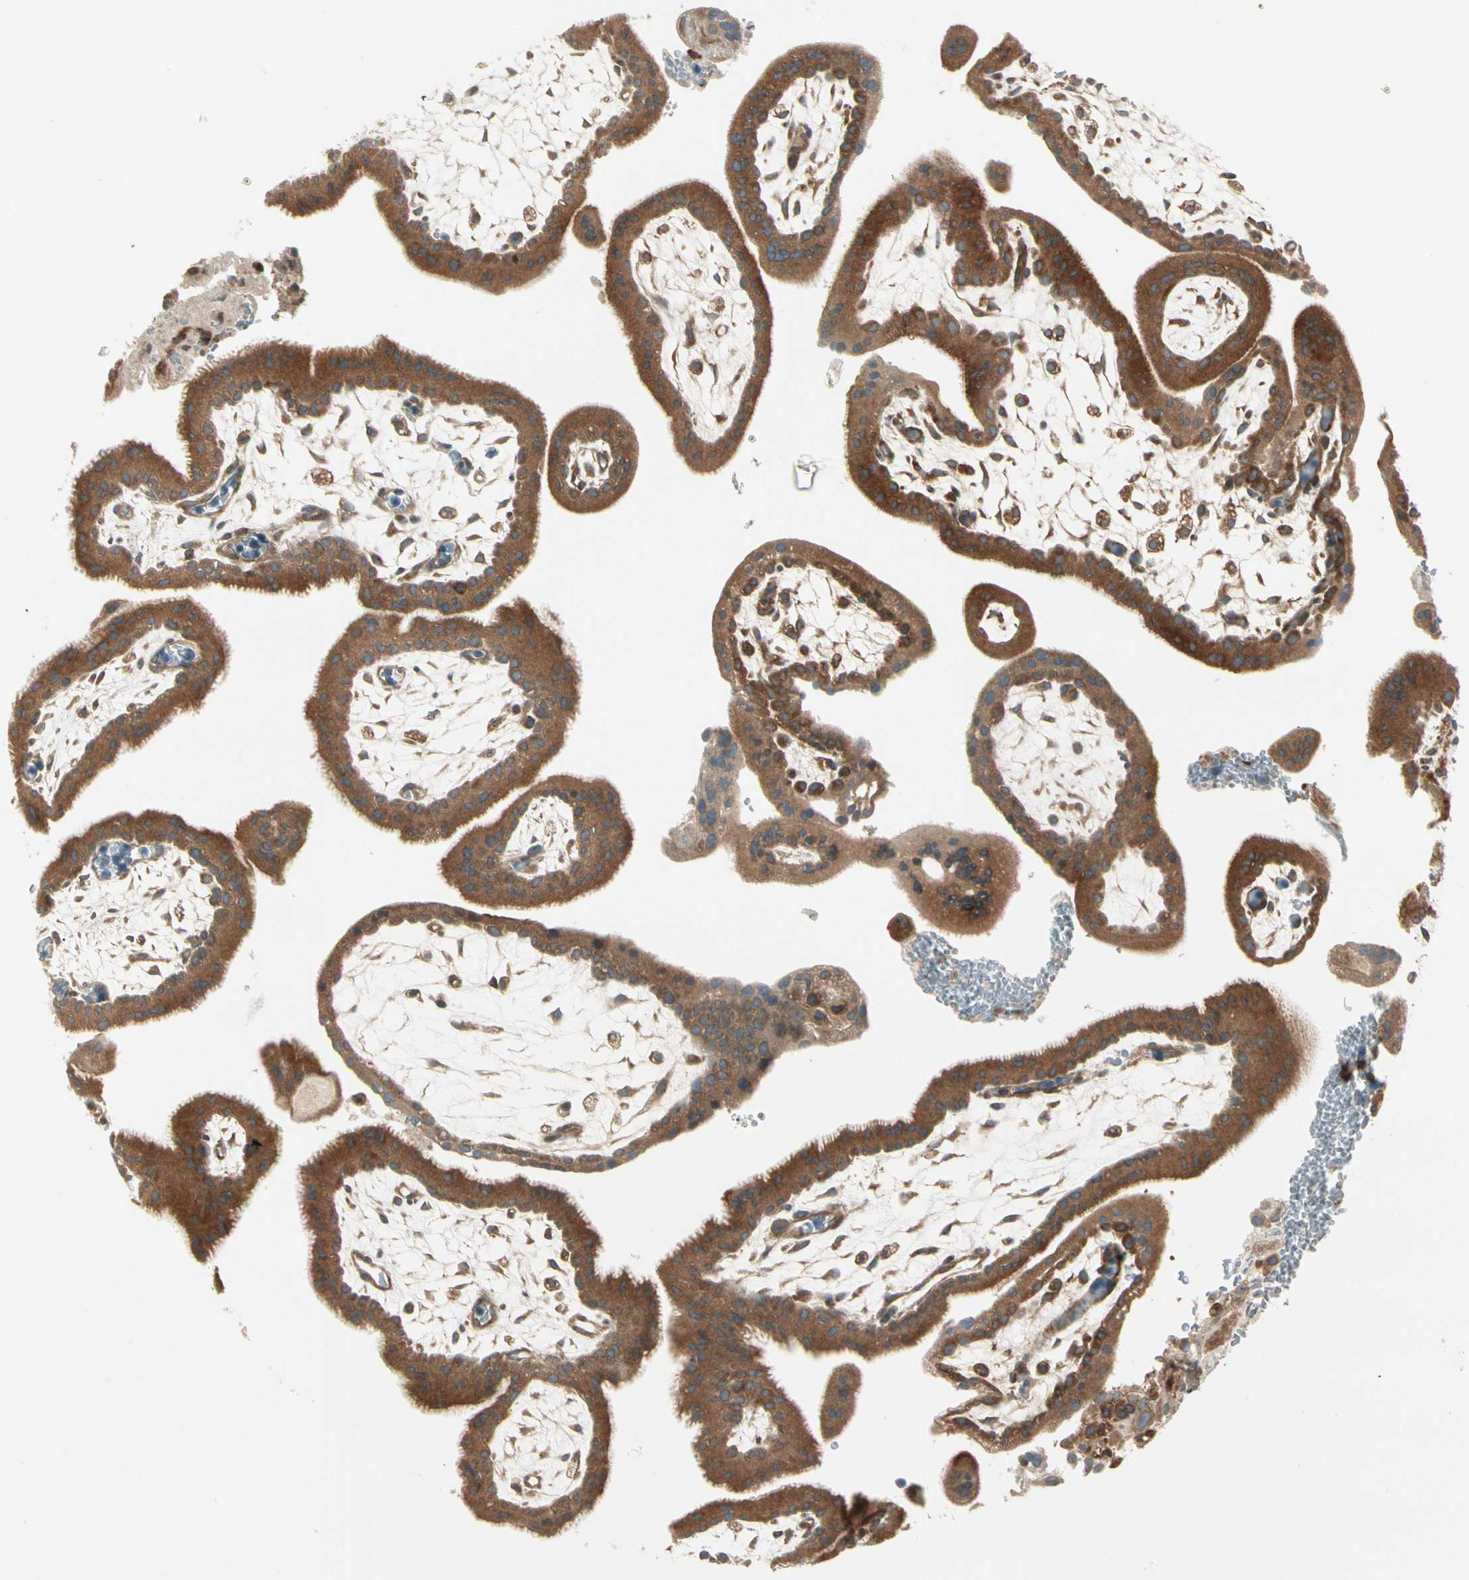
{"staining": {"intensity": "moderate", "quantity": ">75%", "location": "cytoplasmic/membranous"}, "tissue": "placenta", "cell_type": "Decidual cells", "image_type": "normal", "snomed": [{"axis": "morphology", "description": "Normal tissue, NOS"}, {"axis": "topography", "description": "Placenta"}], "caption": "A brown stain highlights moderate cytoplasmic/membranous expression of a protein in decidual cells of benign human placenta.", "gene": "TRIO", "patient": {"sex": "female", "age": 35}}